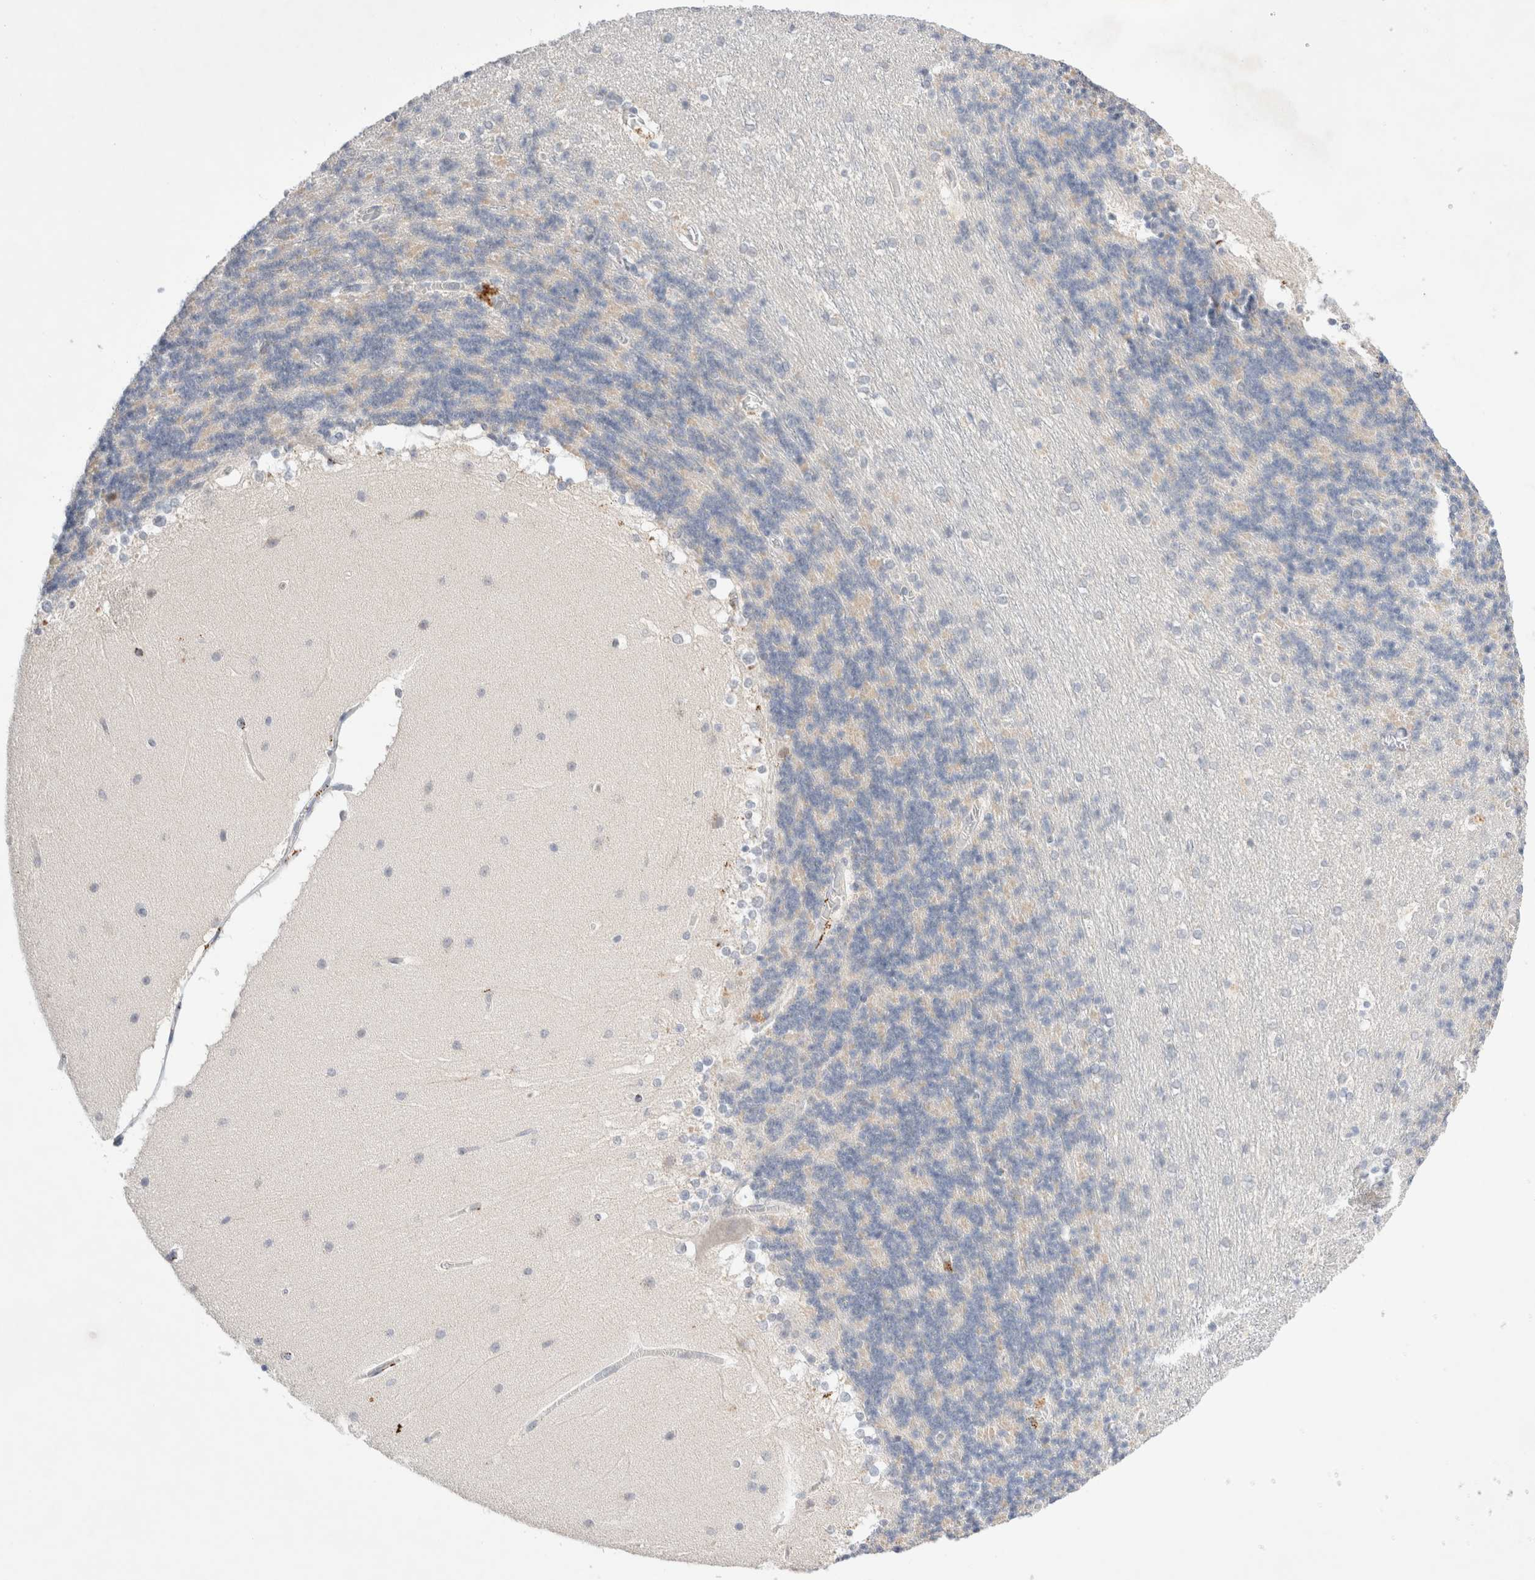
{"staining": {"intensity": "weak", "quantity": "<25%", "location": "cytoplasmic/membranous"}, "tissue": "cerebellum", "cell_type": "Cells in granular layer", "image_type": "normal", "snomed": [{"axis": "morphology", "description": "Normal tissue, NOS"}, {"axis": "topography", "description": "Cerebellum"}], "caption": "The image exhibits no staining of cells in granular layer in unremarkable cerebellum.", "gene": "SPATA20", "patient": {"sex": "female", "age": 19}}